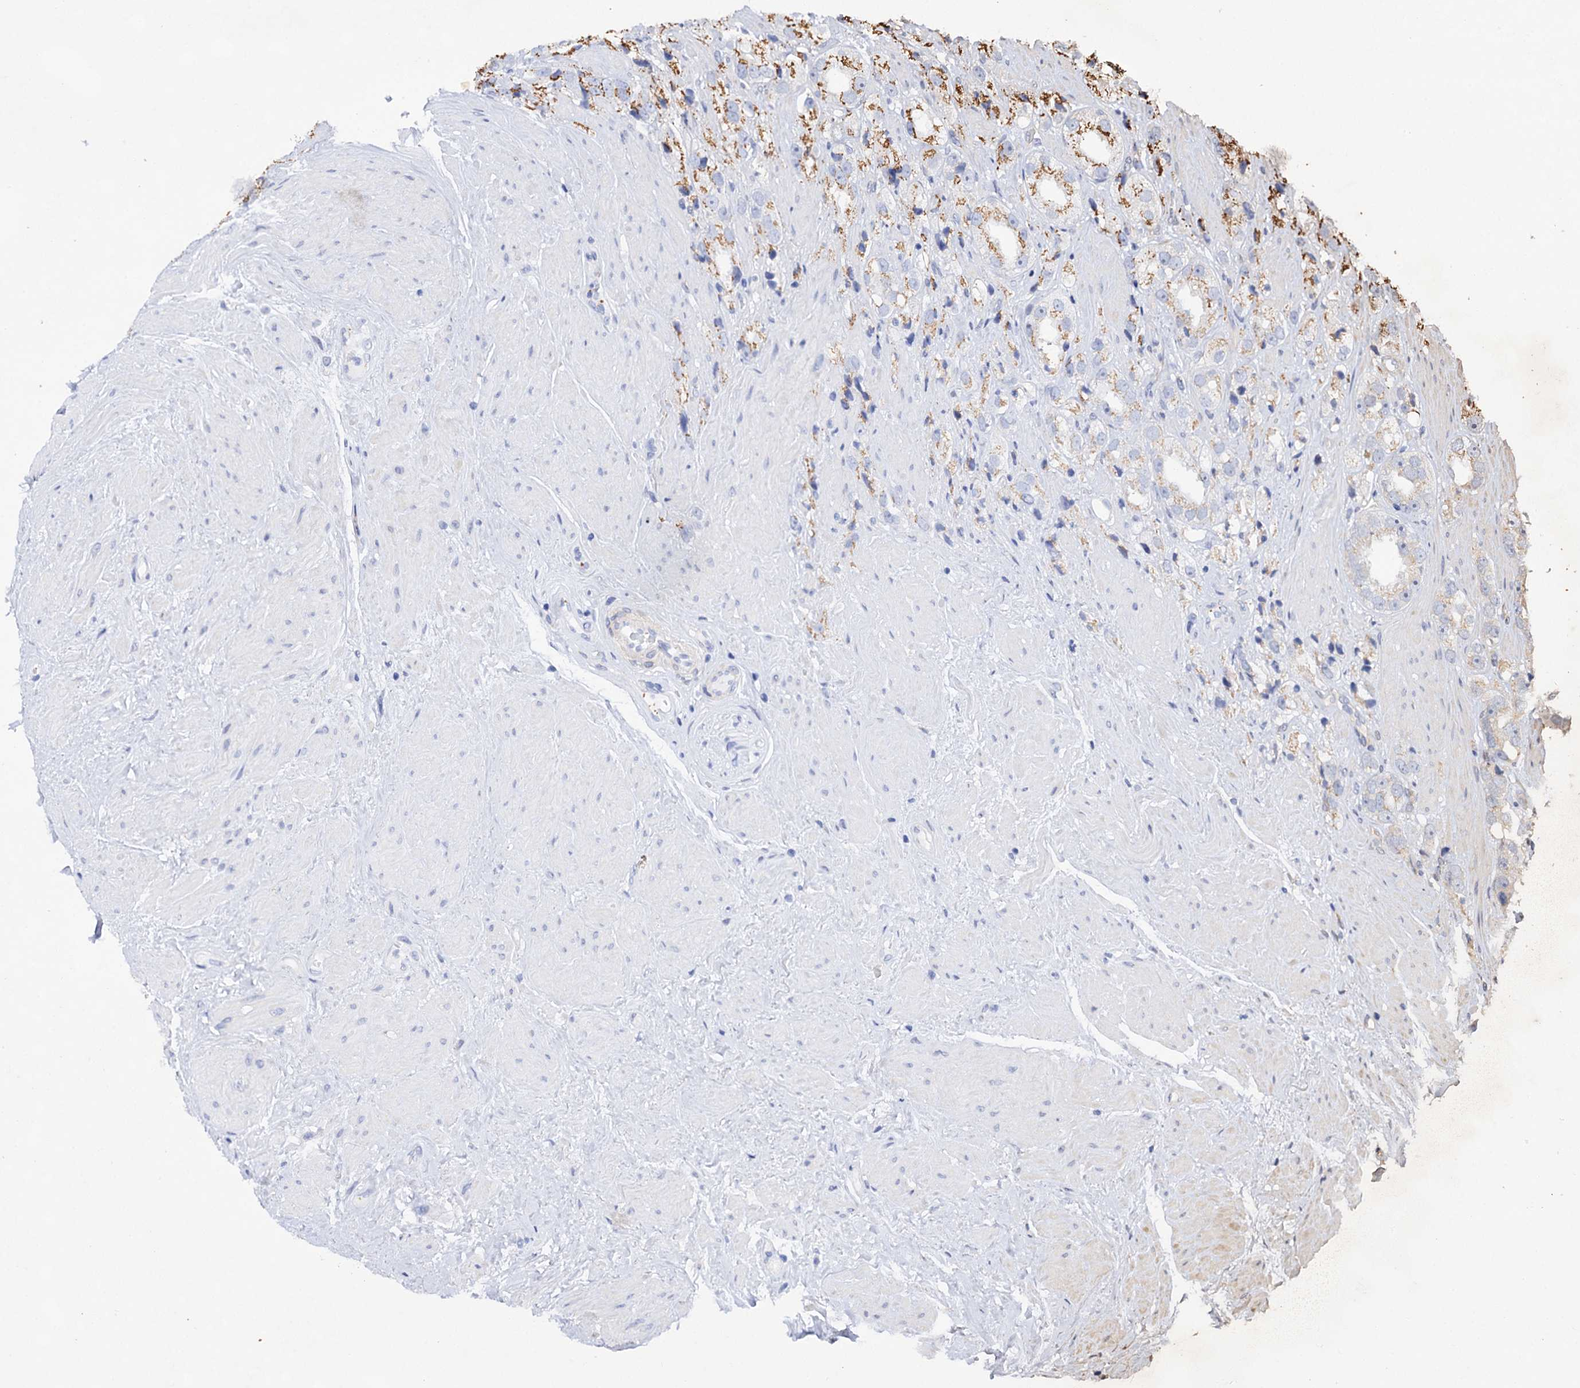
{"staining": {"intensity": "moderate", "quantity": "25%-75%", "location": "cytoplasmic/membranous"}, "tissue": "prostate cancer", "cell_type": "Tumor cells", "image_type": "cancer", "snomed": [{"axis": "morphology", "description": "Adenocarcinoma, NOS"}, {"axis": "topography", "description": "Prostate"}], "caption": "The image shows immunohistochemical staining of prostate cancer. There is moderate cytoplasmic/membranous staining is seen in about 25%-75% of tumor cells.", "gene": "C11orf96", "patient": {"sex": "male", "age": 79}}